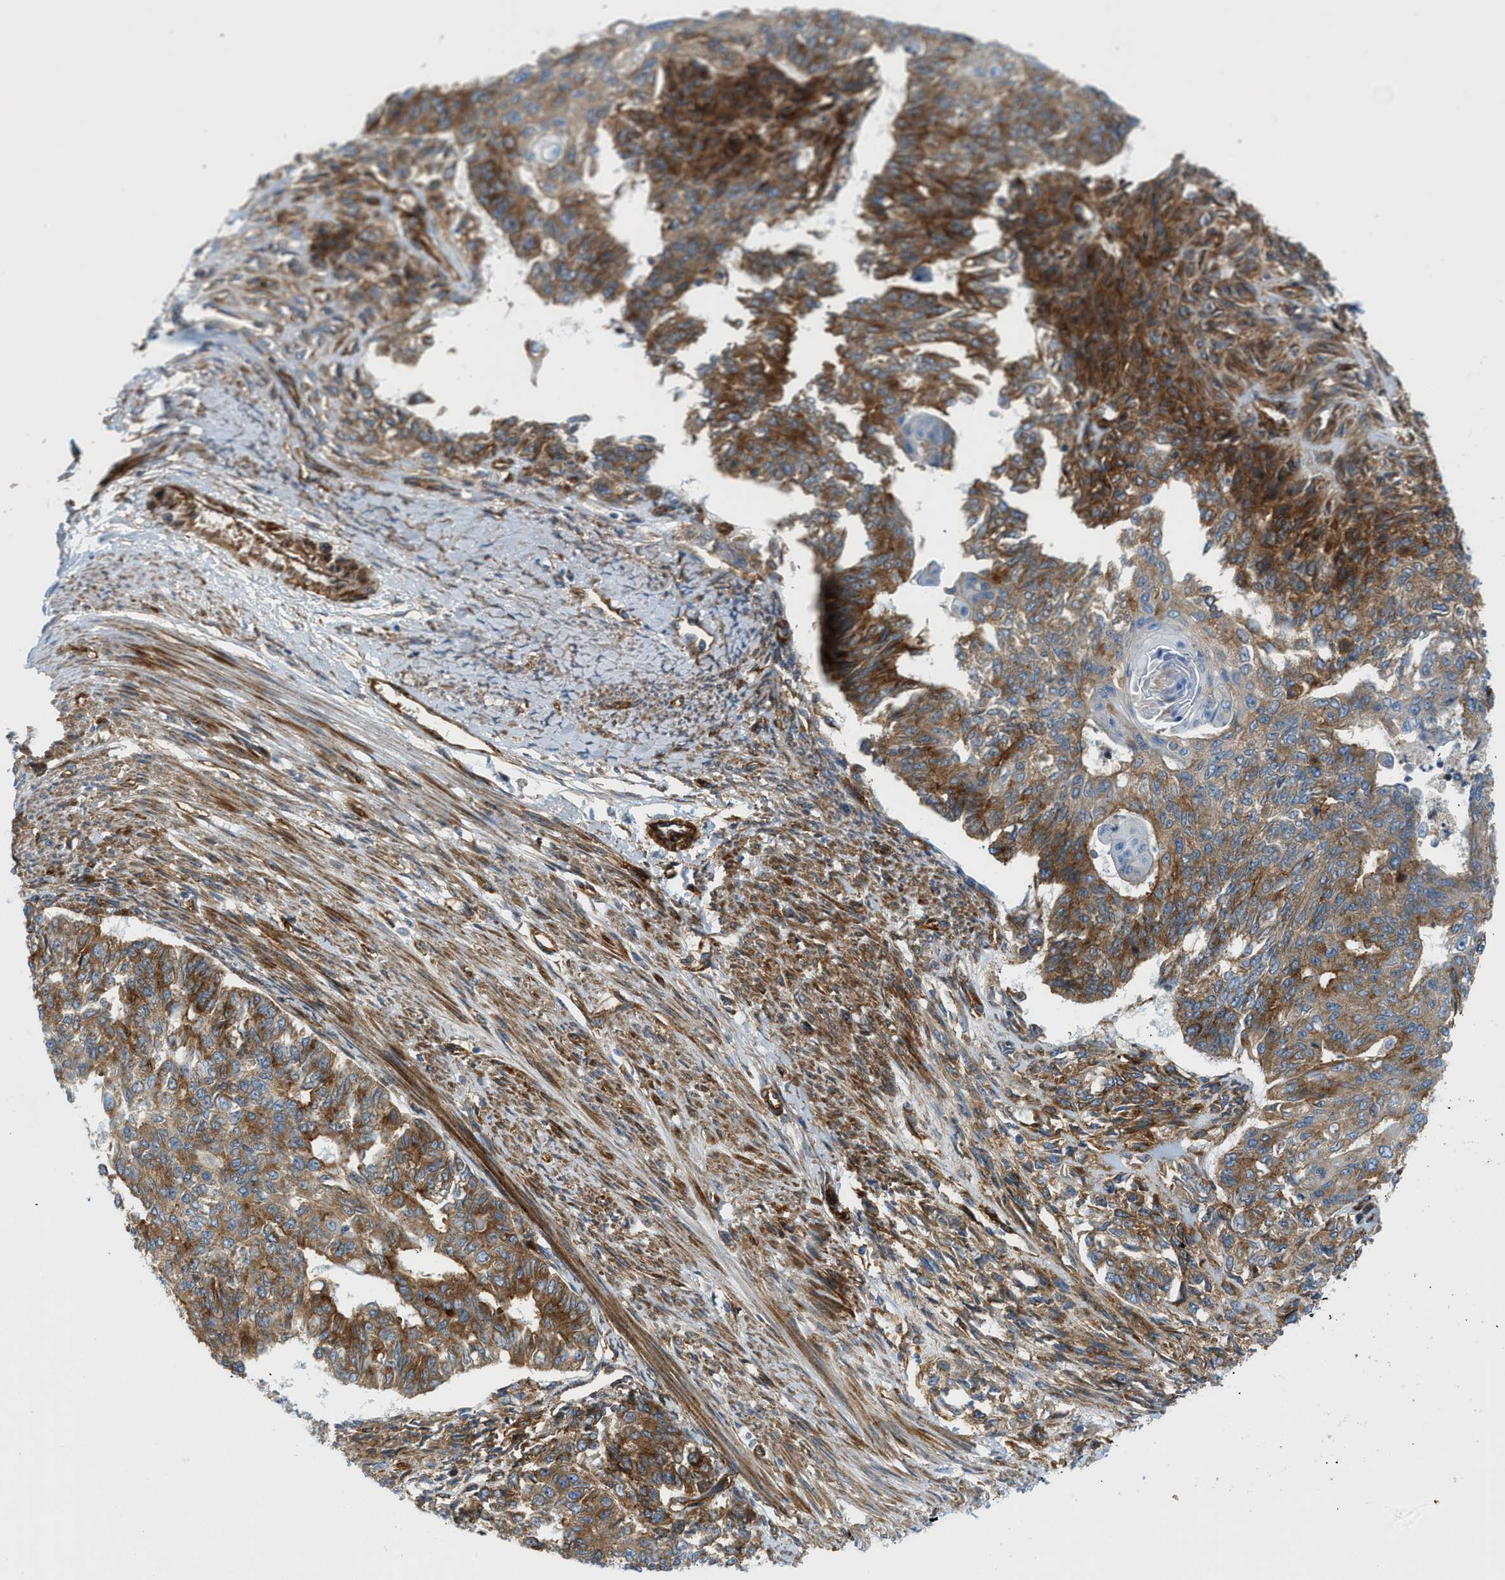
{"staining": {"intensity": "moderate", "quantity": ">75%", "location": "cytoplasmic/membranous"}, "tissue": "endometrial cancer", "cell_type": "Tumor cells", "image_type": "cancer", "snomed": [{"axis": "morphology", "description": "Adenocarcinoma, NOS"}, {"axis": "topography", "description": "Endometrium"}], "caption": "Human endometrial cancer stained with a protein marker exhibits moderate staining in tumor cells.", "gene": "HIP1", "patient": {"sex": "female", "age": 32}}